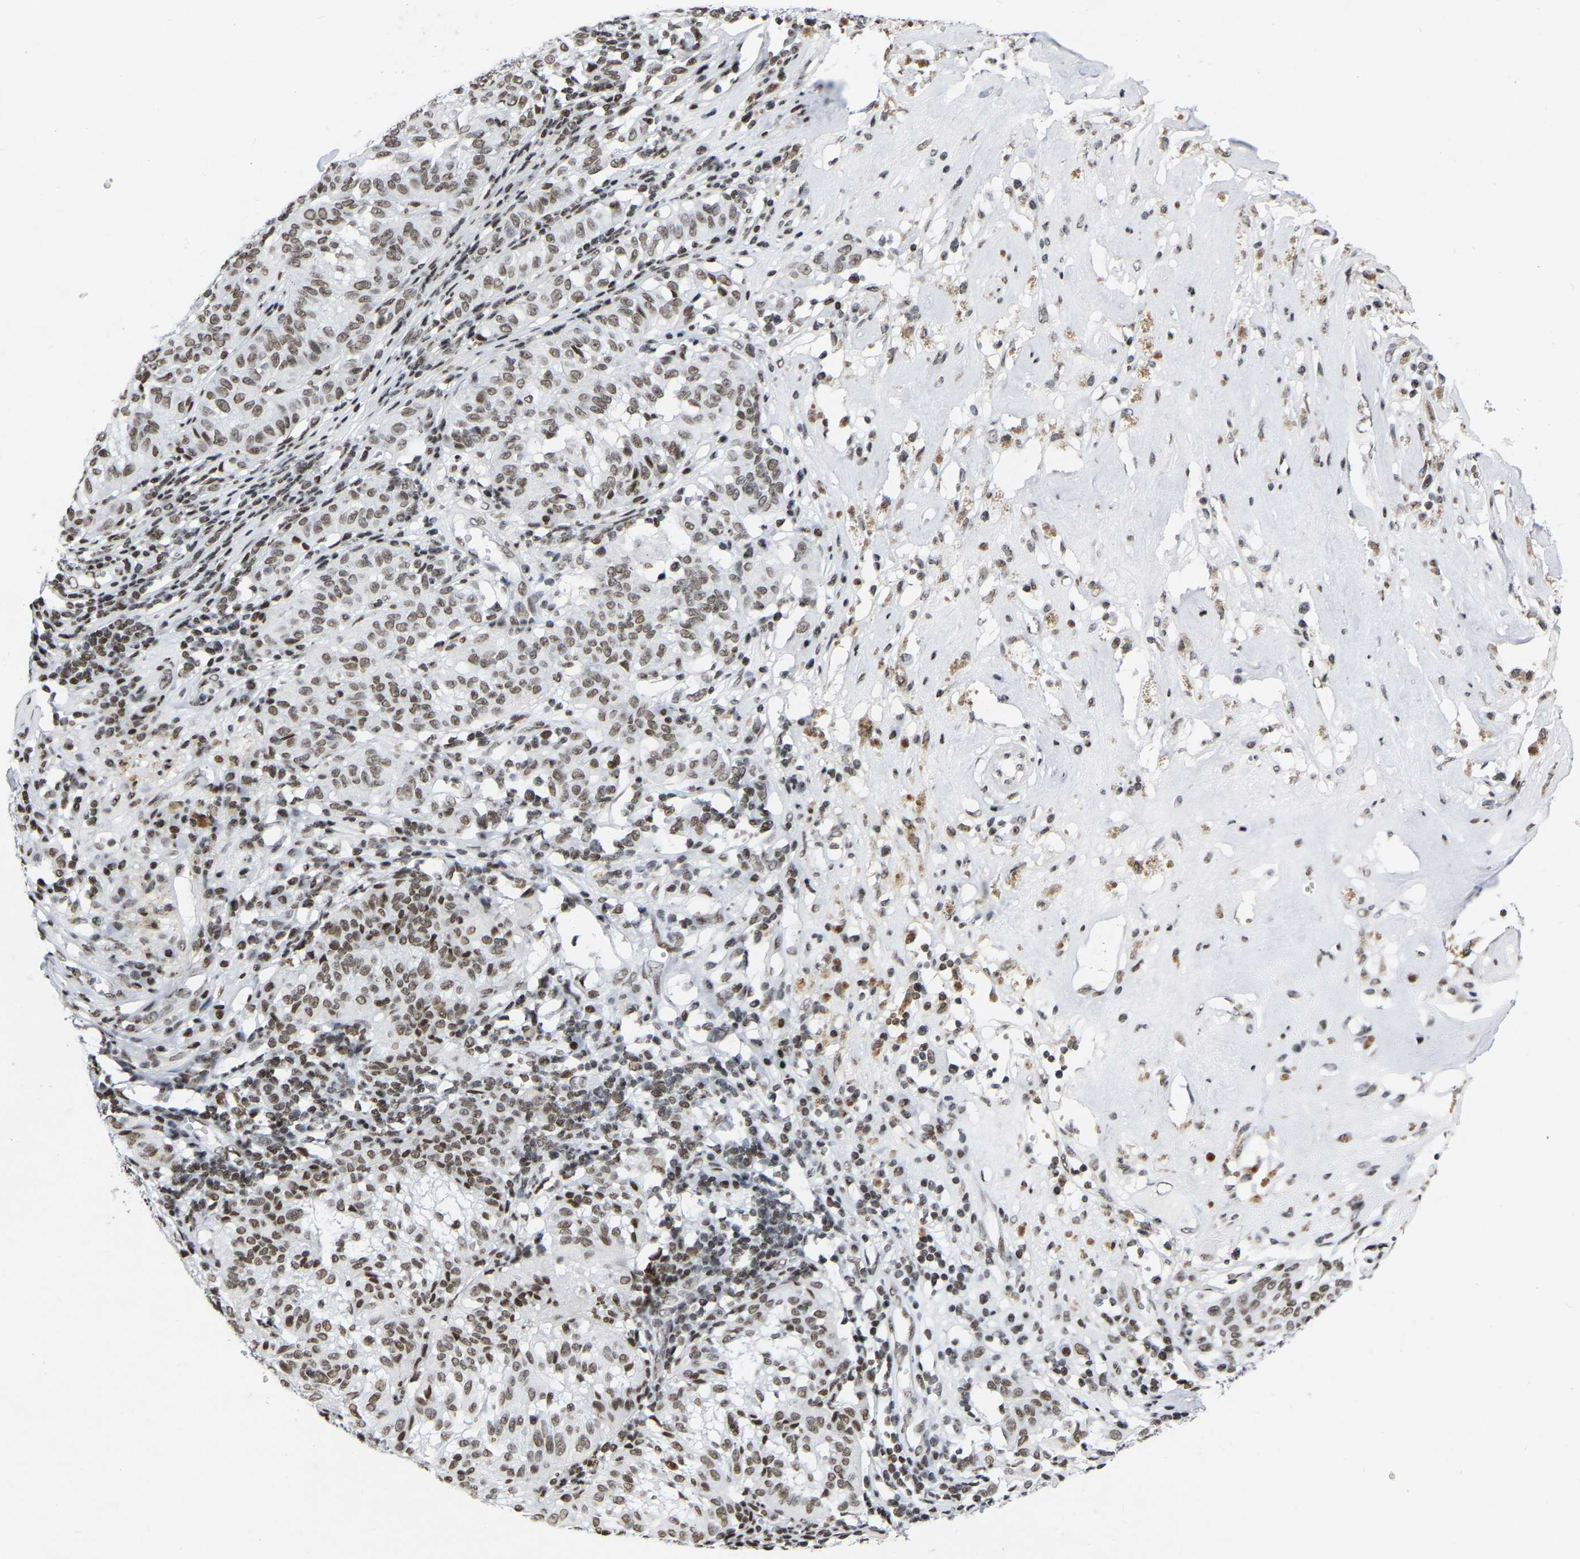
{"staining": {"intensity": "moderate", "quantity": ">75%", "location": "nuclear"}, "tissue": "melanoma", "cell_type": "Tumor cells", "image_type": "cancer", "snomed": [{"axis": "morphology", "description": "Malignant melanoma, NOS"}, {"axis": "topography", "description": "Skin"}], "caption": "This image shows immunohistochemistry staining of malignant melanoma, with medium moderate nuclear positivity in approximately >75% of tumor cells.", "gene": "PRCC", "patient": {"sex": "female", "age": 72}}